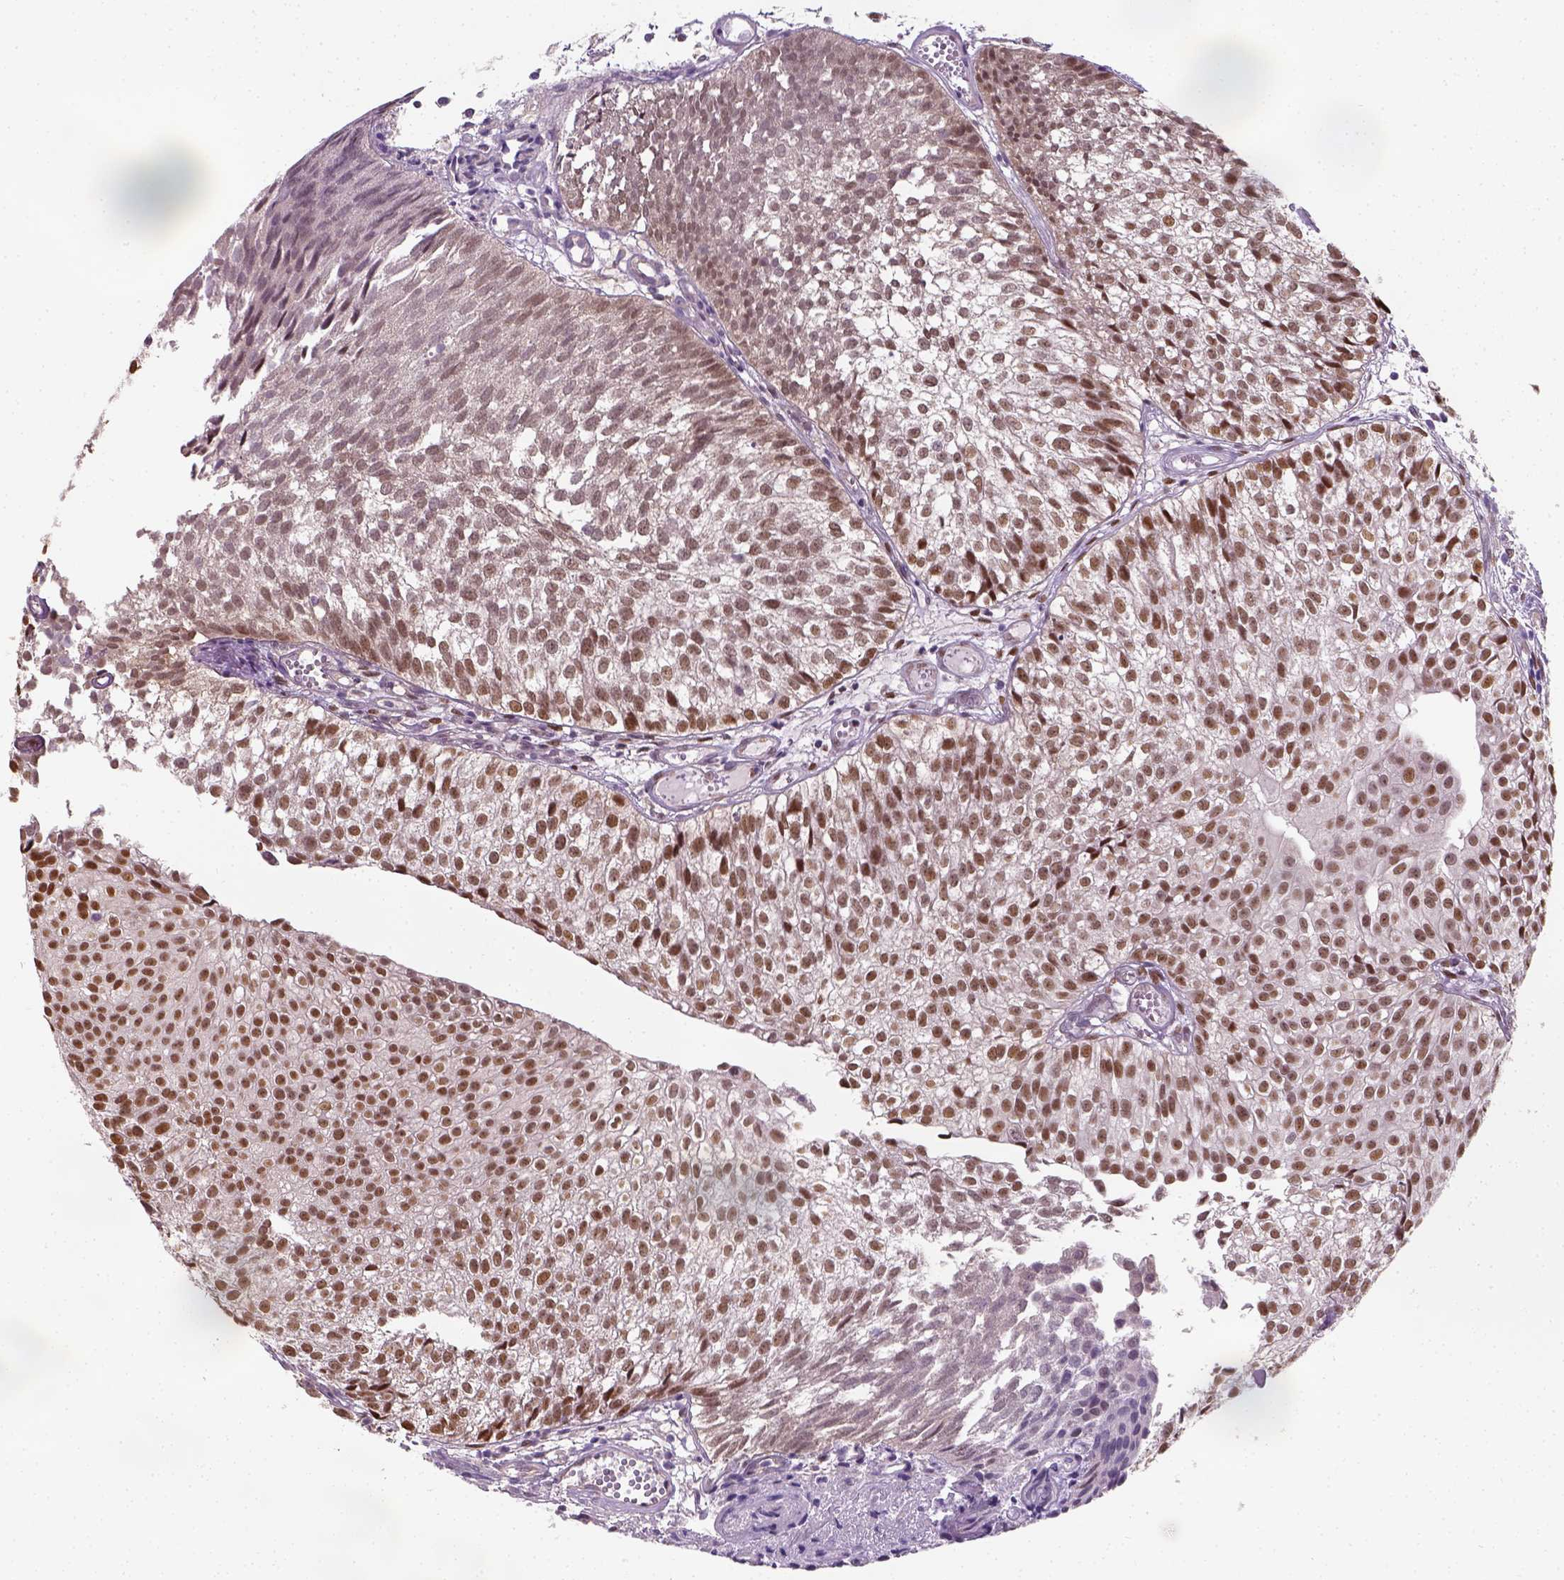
{"staining": {"intensity": "moderate", "quantity": ">75%", "location": "nuclear"}, "tissue": "urothelial cancer", "cell_type": "Tumor cells", "image_type": "cancer", "snomed": [{"axis": "morphology", "description": "Urothelial carcinoma, Low grade"}, {"axis": "topography", "description": "Urinary bladder"}], "caption": "Moderate nuclear positivity for a protein is identified in about >75% of tumor cells of urothelial cancer using immunohistochemistry (IHC).", "gene": "C1orf112", "patient": {"sex": "male", "age": 70}}